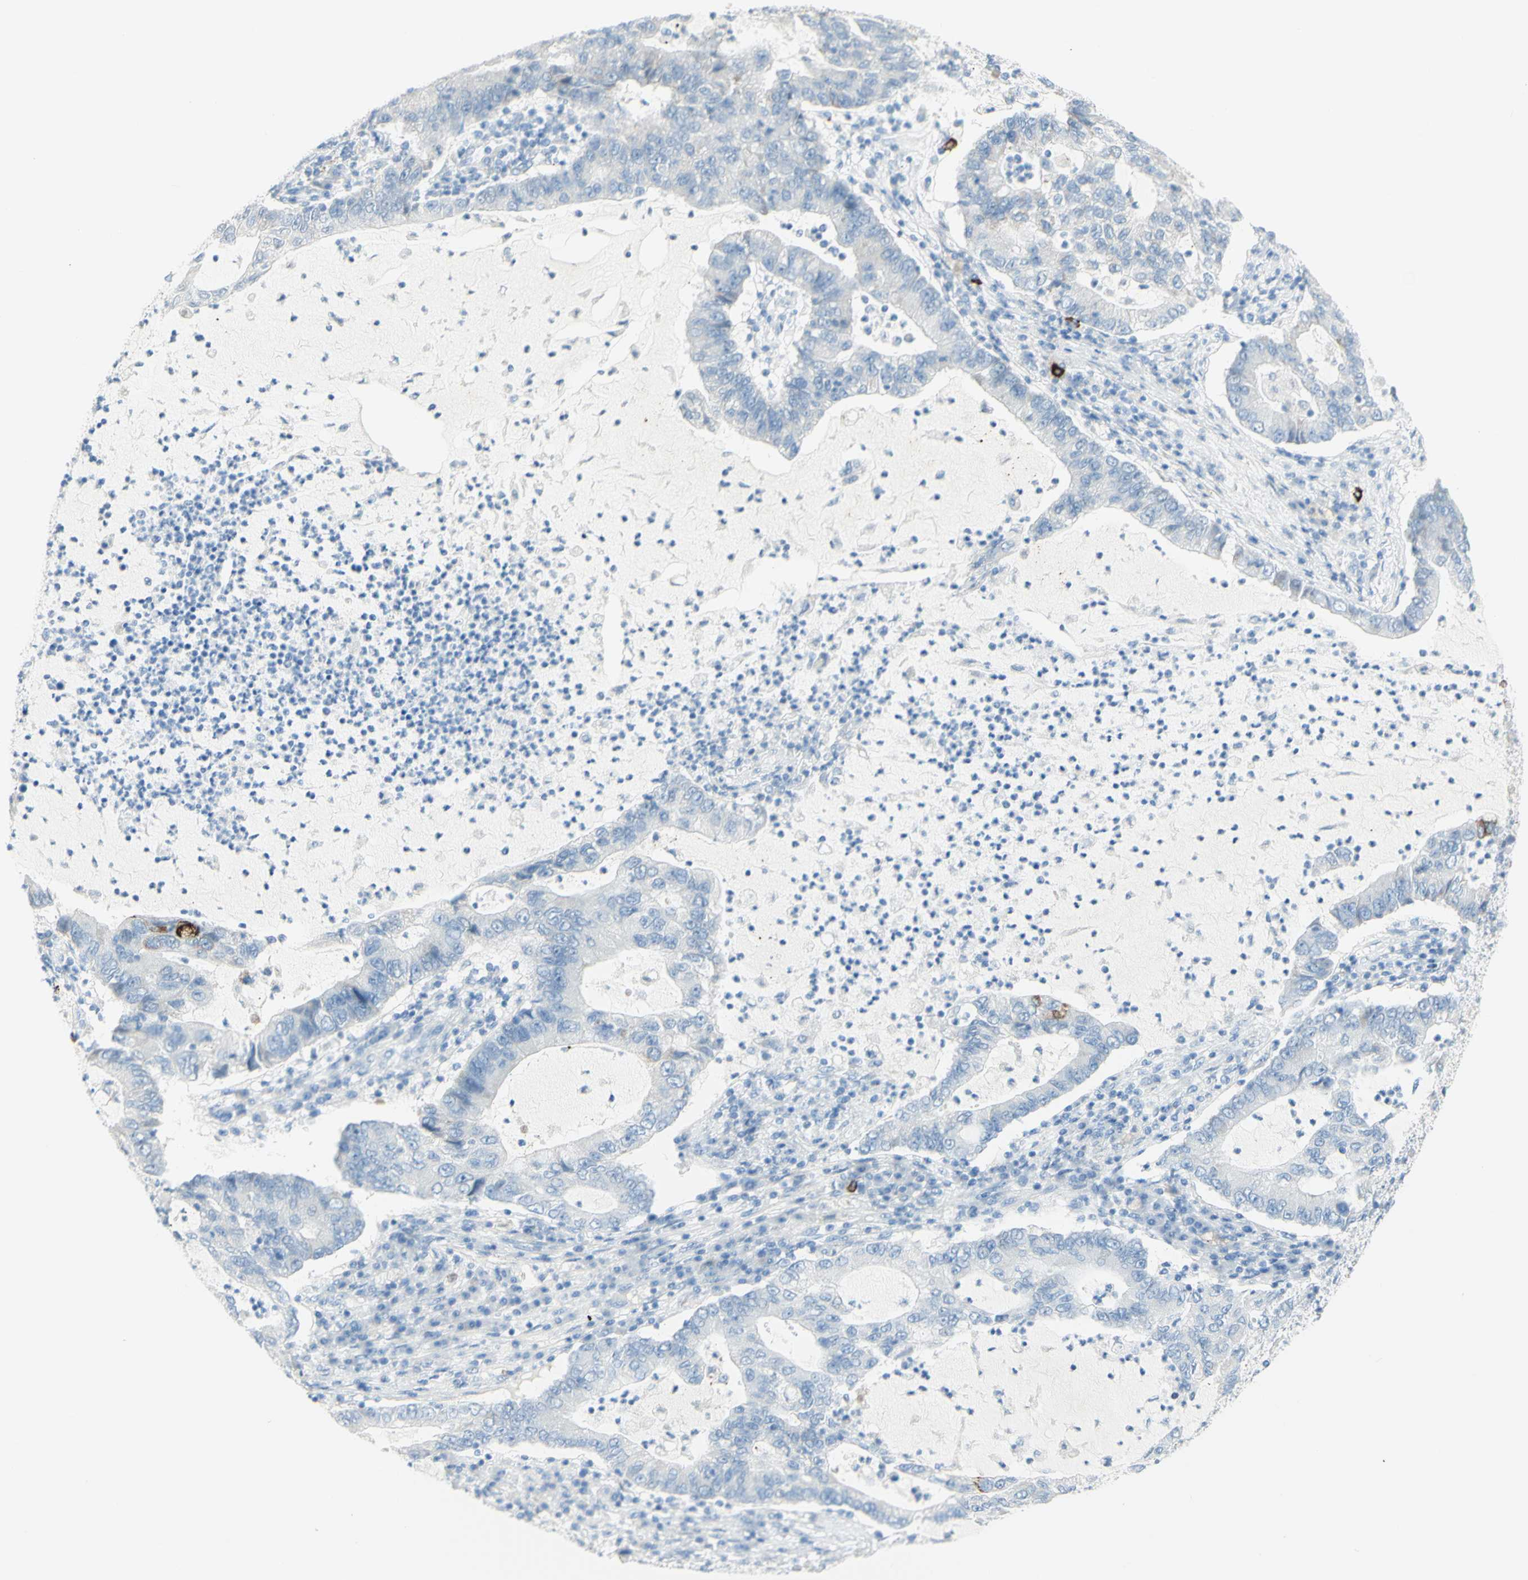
{"staining": {"intensity": "negative", "quantity": "none", "location": "none"}, "tissue": "lung cancer", "cell_type": "Tumor cells", "image_type": "cancer", "snomed": [{"axis": "morphology", "description": "Adenocarcinoma, NOS"}, {"axis": "topography", "description": "Lung"}], "caption": "Immunohistochemistry of human lung adenocarcinoma exhibits no positivity in tumor cells. (DAB (3,3'-diaminobenzidine) immunohistochemistry, high magnification).", "gene": "LETM1", "patient": {"sex": "female", "age": 51}}